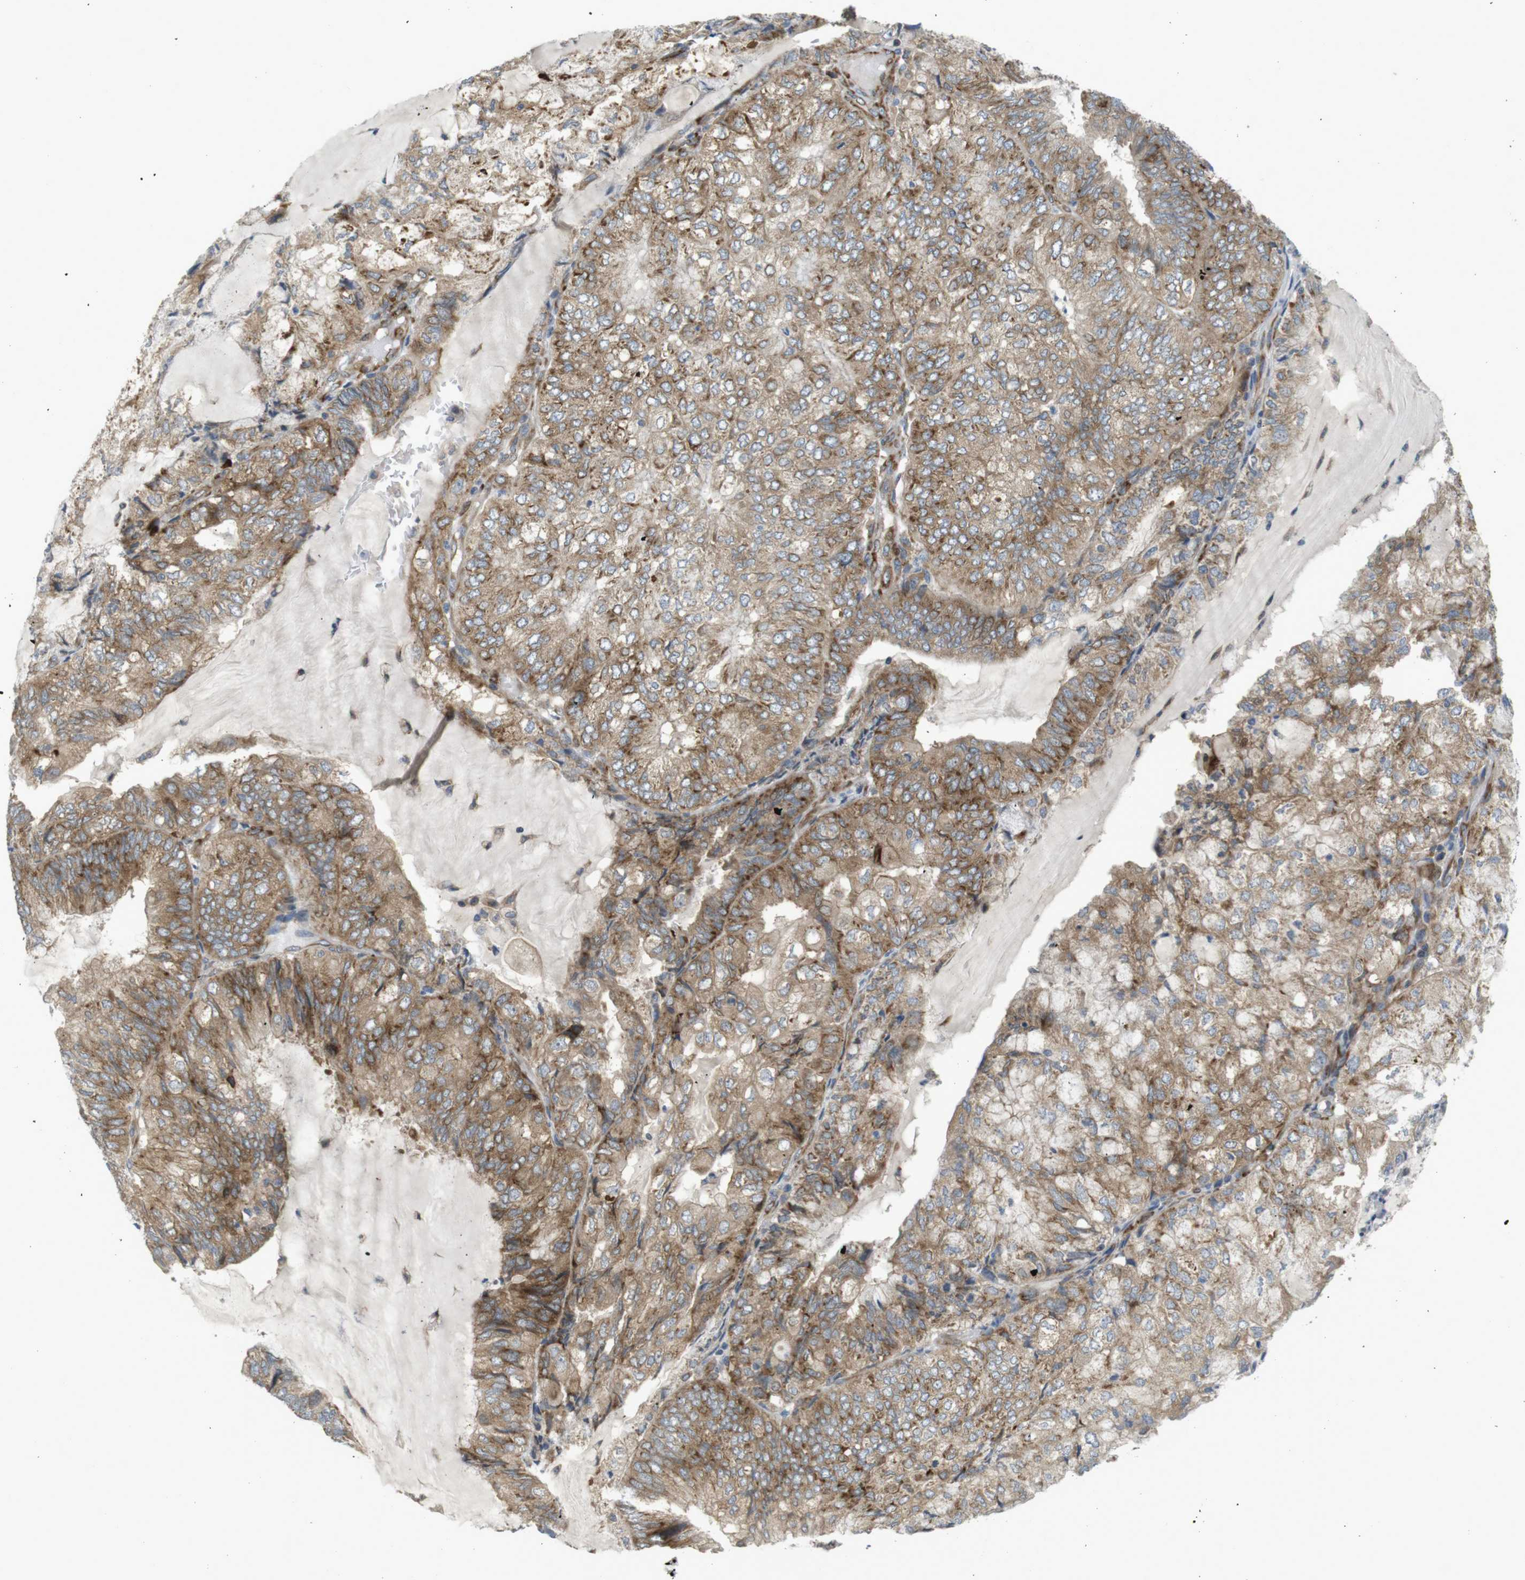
{"staining": {"intensity": "moderate", "quantity": ">75%", "location": "cytoplasmic/membranous"}, "tissue": "endometrial cancer", "cell_type": "Tumor cells", "image_type": "cancer", "snomed": [{"axis": "morphology", "description": "Adenocarcinoma, NOS"}, {"axis": "topography", "description": "Endometrium"}], "caption": "DAB immunohistochemical staining of human endometrial cancer demonstrates moderate cytoplasmic/membranous protein positivity in about >75% of tumor cells. The protein is shown in brown color, while the nuclei are stained blue.", "gene": "GJC3", "patient": {"sex": "female", "age": 81}}